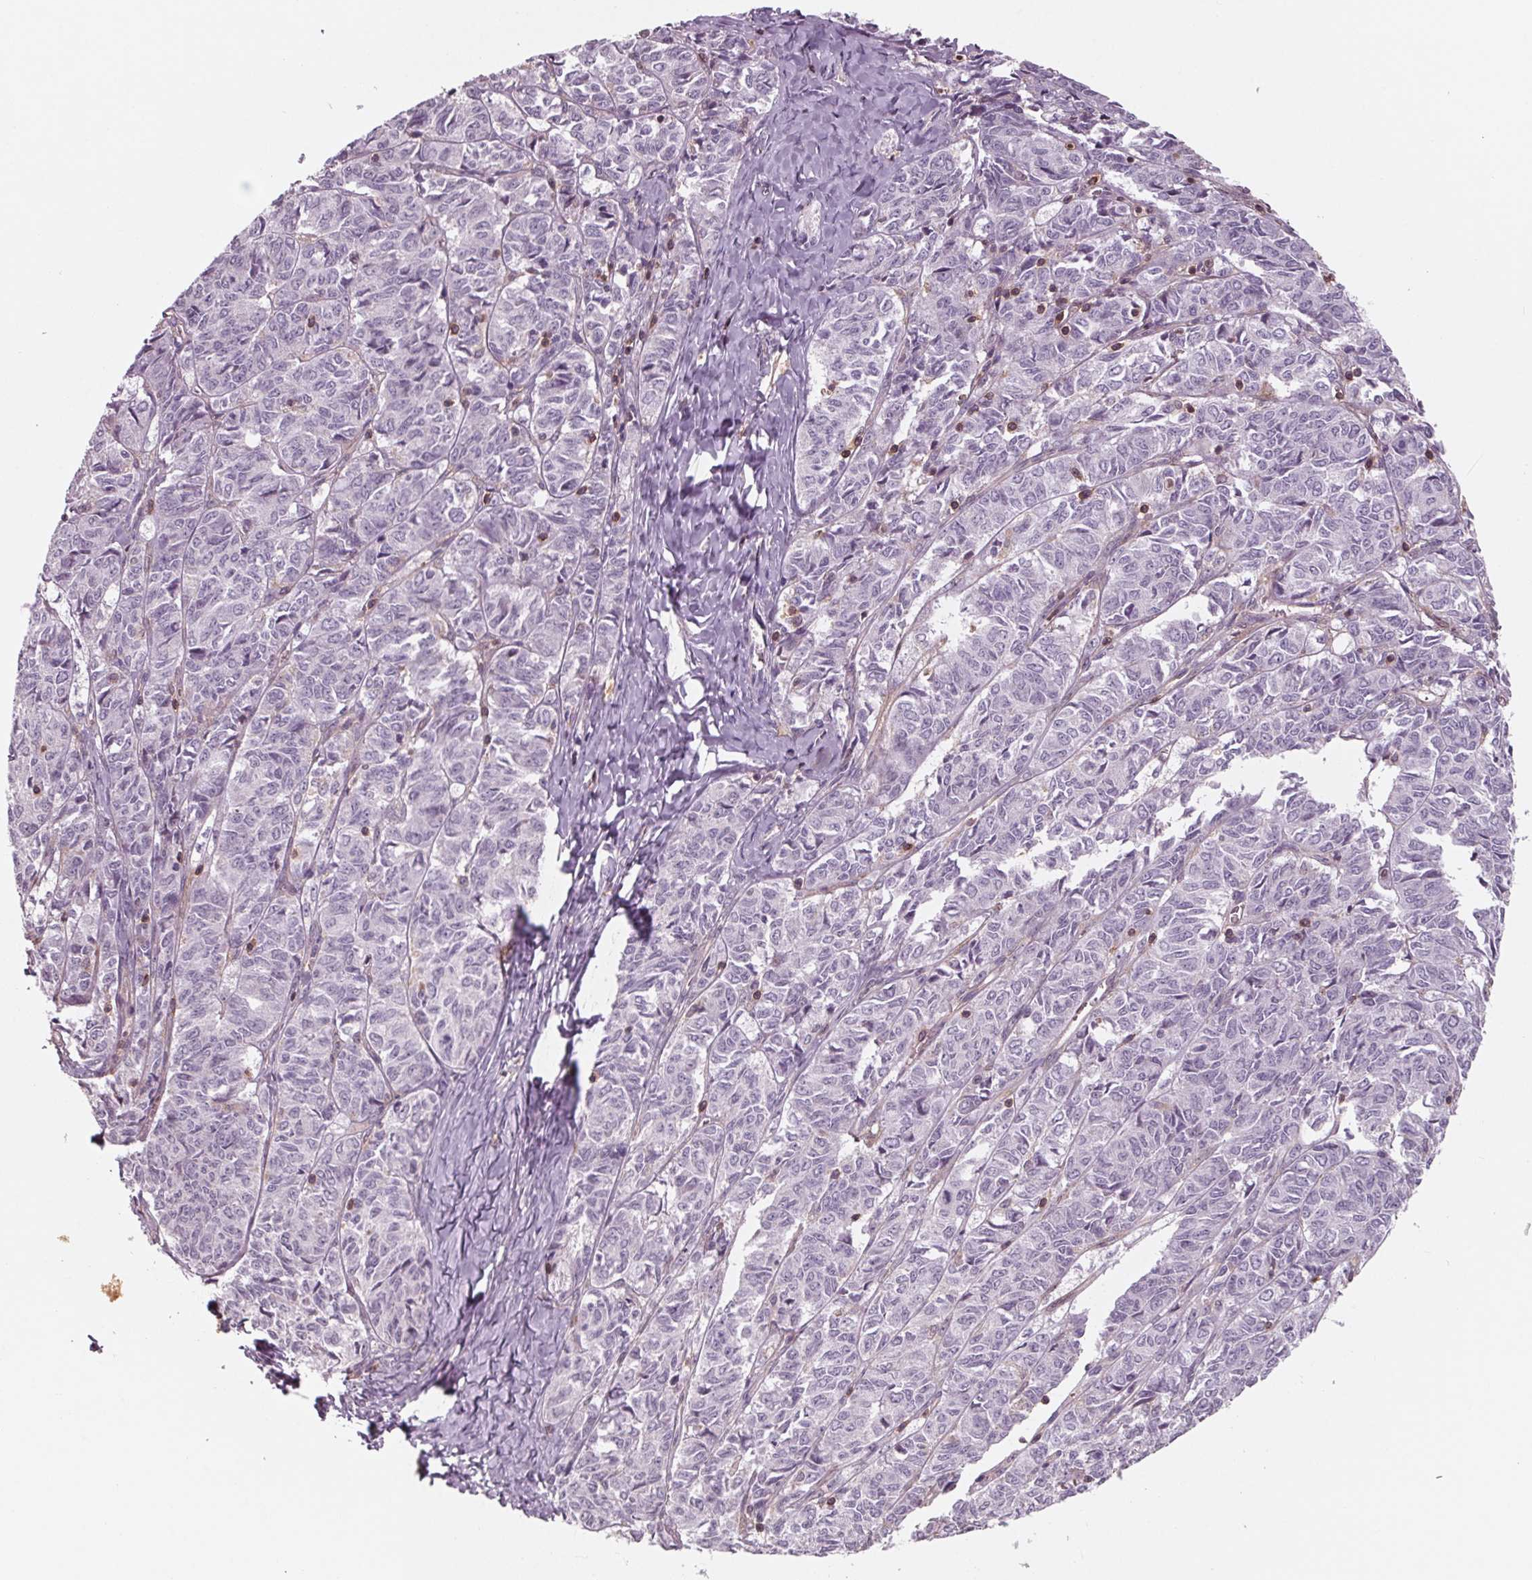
{"staining": {"intensity": "negative", "quantity": "none", "location": "none"}, "tissue": "ovarian cancer", "cell_type": "Tumor cells", "image_type": "cancer", "snomed": [{"axis": "morphology", "description": "Carcinoma, endometroid"}, {"axis": "topography", "description": "Ovary"}], "caption": "High power microscopy micrograph of an immunohistochemistry (IHC) micrograph of endometroid carcinoma (ovarian), revealing no significant positivity in tumor cells.", "gene": "ARHGAP25", "patient": {"sex": "female", "age": 80}}